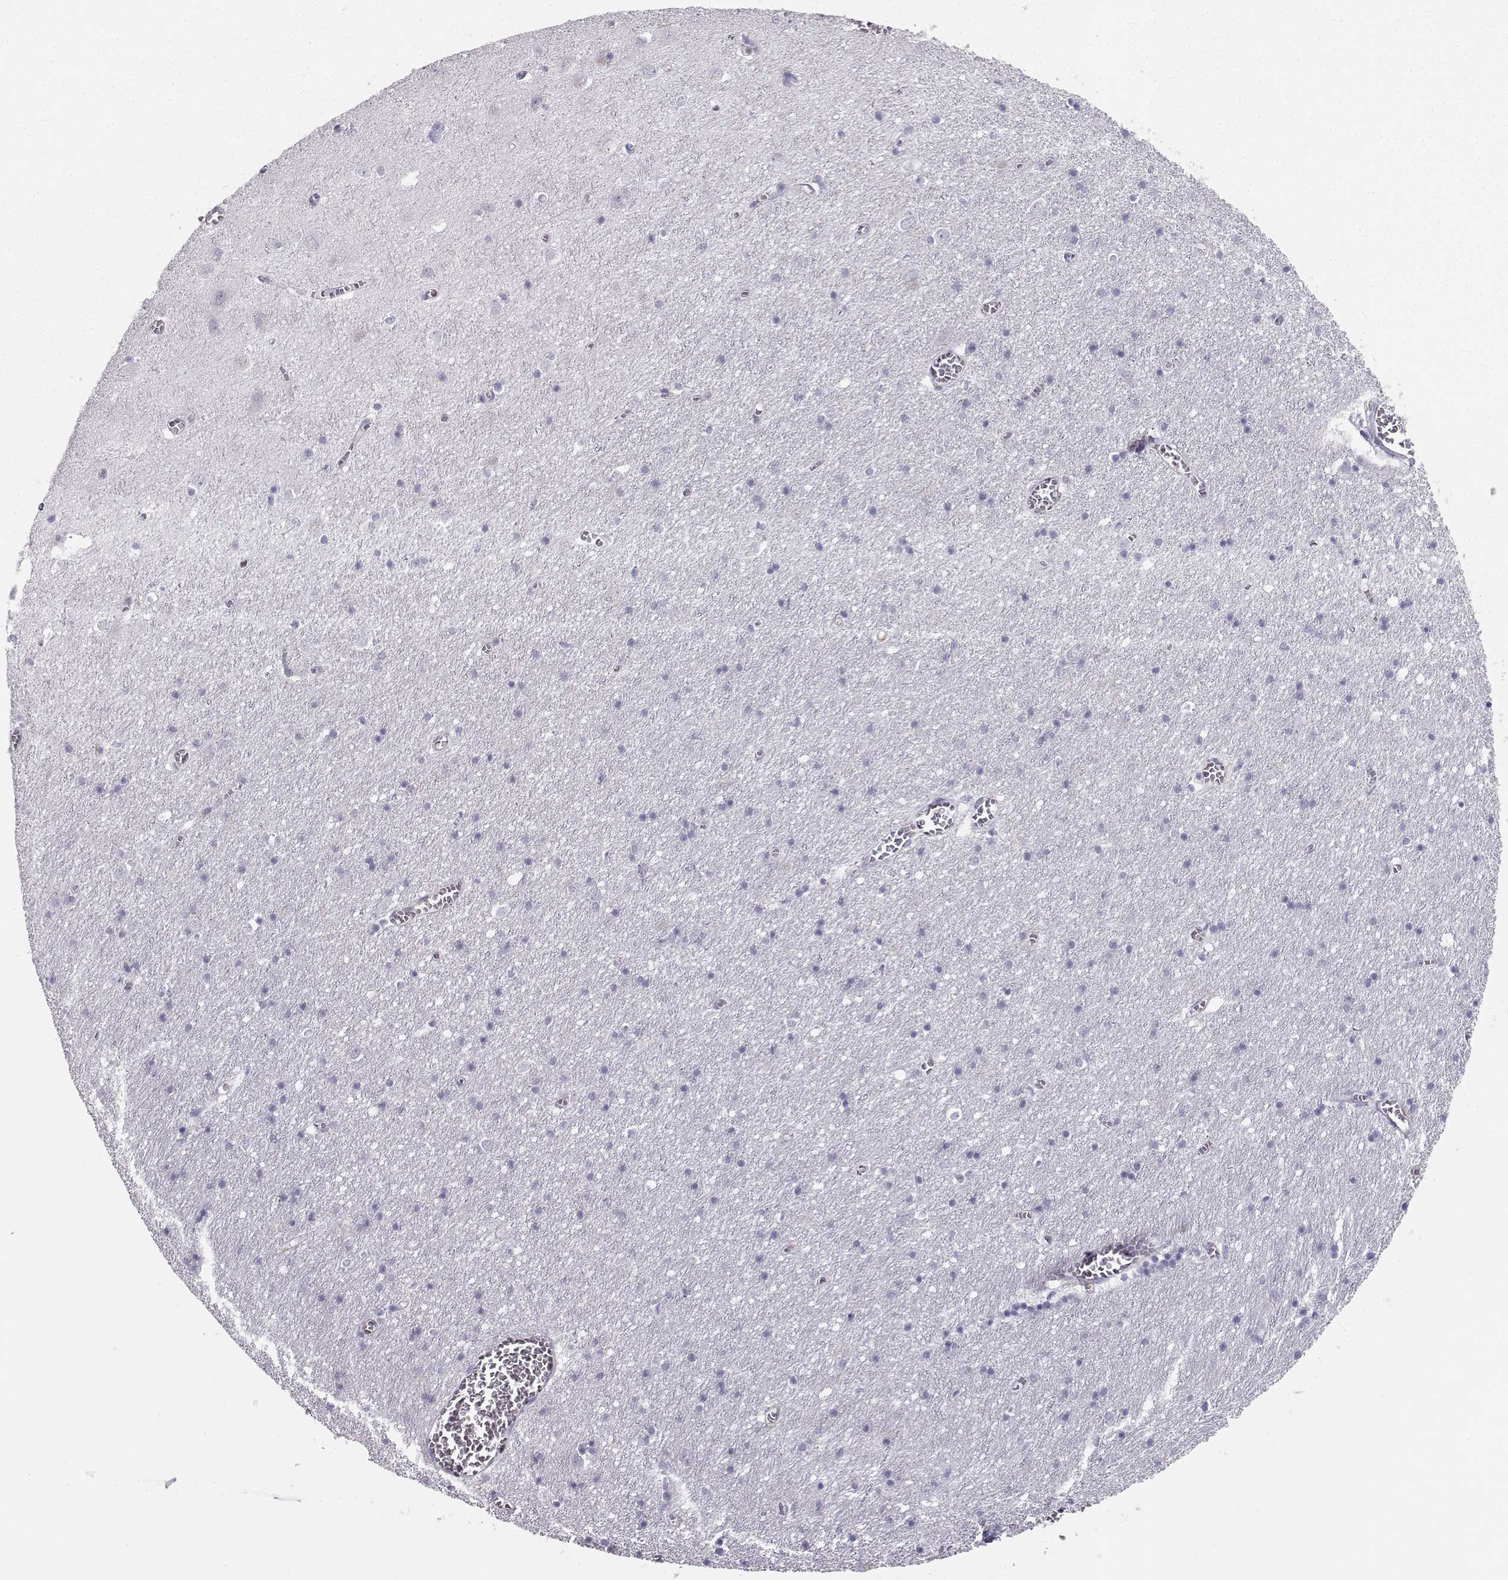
{"staining": {"intensity": "negative", "quantity": "none", "location": "none"}, "tissue": "cerebral cortex", "cell_type": "Endothelial cells", "image_type": "normal", "snomed": [{"axis": "morphology", "description": "Normal tissue, NOS"}, {"axis": "topography", "description": "Cerebral cortex"}], "caption": "Cerebral cortex was stained to show a protein in brown. There is no significant positivity in endothelial cells.", "gene": "IQCD", "patient": {"sex": "male", "age": 70}}